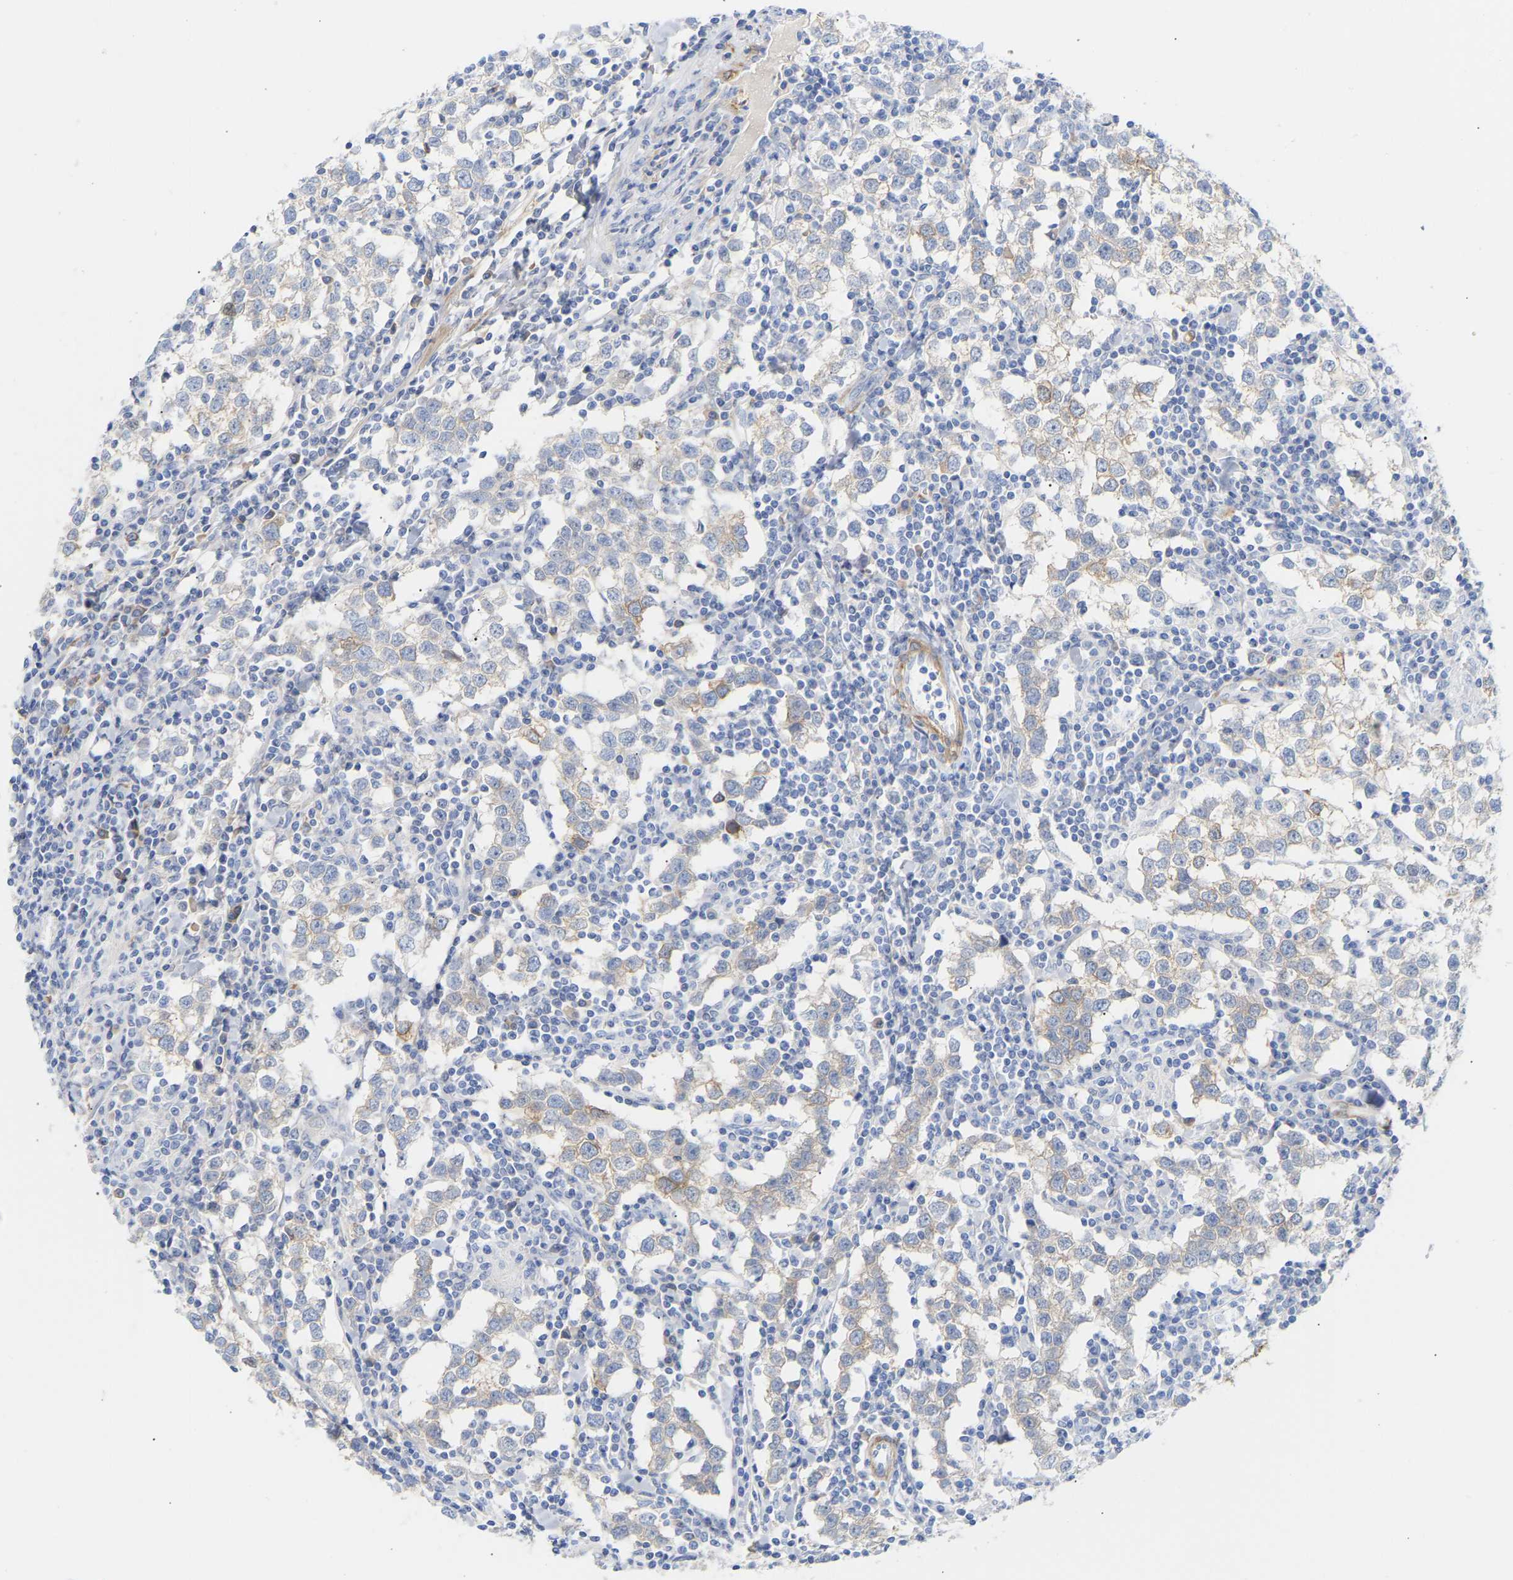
{"staining": {"intensity": "weak", "quantity": "<25%", "location": "cytoplasmic/membranous"}, "tissue": "testis cancer", "cell_type": "Tumor cells", "image_type": "cancer", "snomed": [{"axis": "morphology", "description": "Seminoma, NOS"}, {"axis": "morphology", "description": "Carcinoma, Embryonal, NOS"}, {"axis": "topography", "description": "Testis"}], "caption": "Image shows no significant protein staining in tumor cells of testis embryonal carcinoma. (Immunohistochemistry (ihc), brightfield microscopy, high magnification).", "gene": "AMPH", "patient": {"sex": "male", "age": 36}}